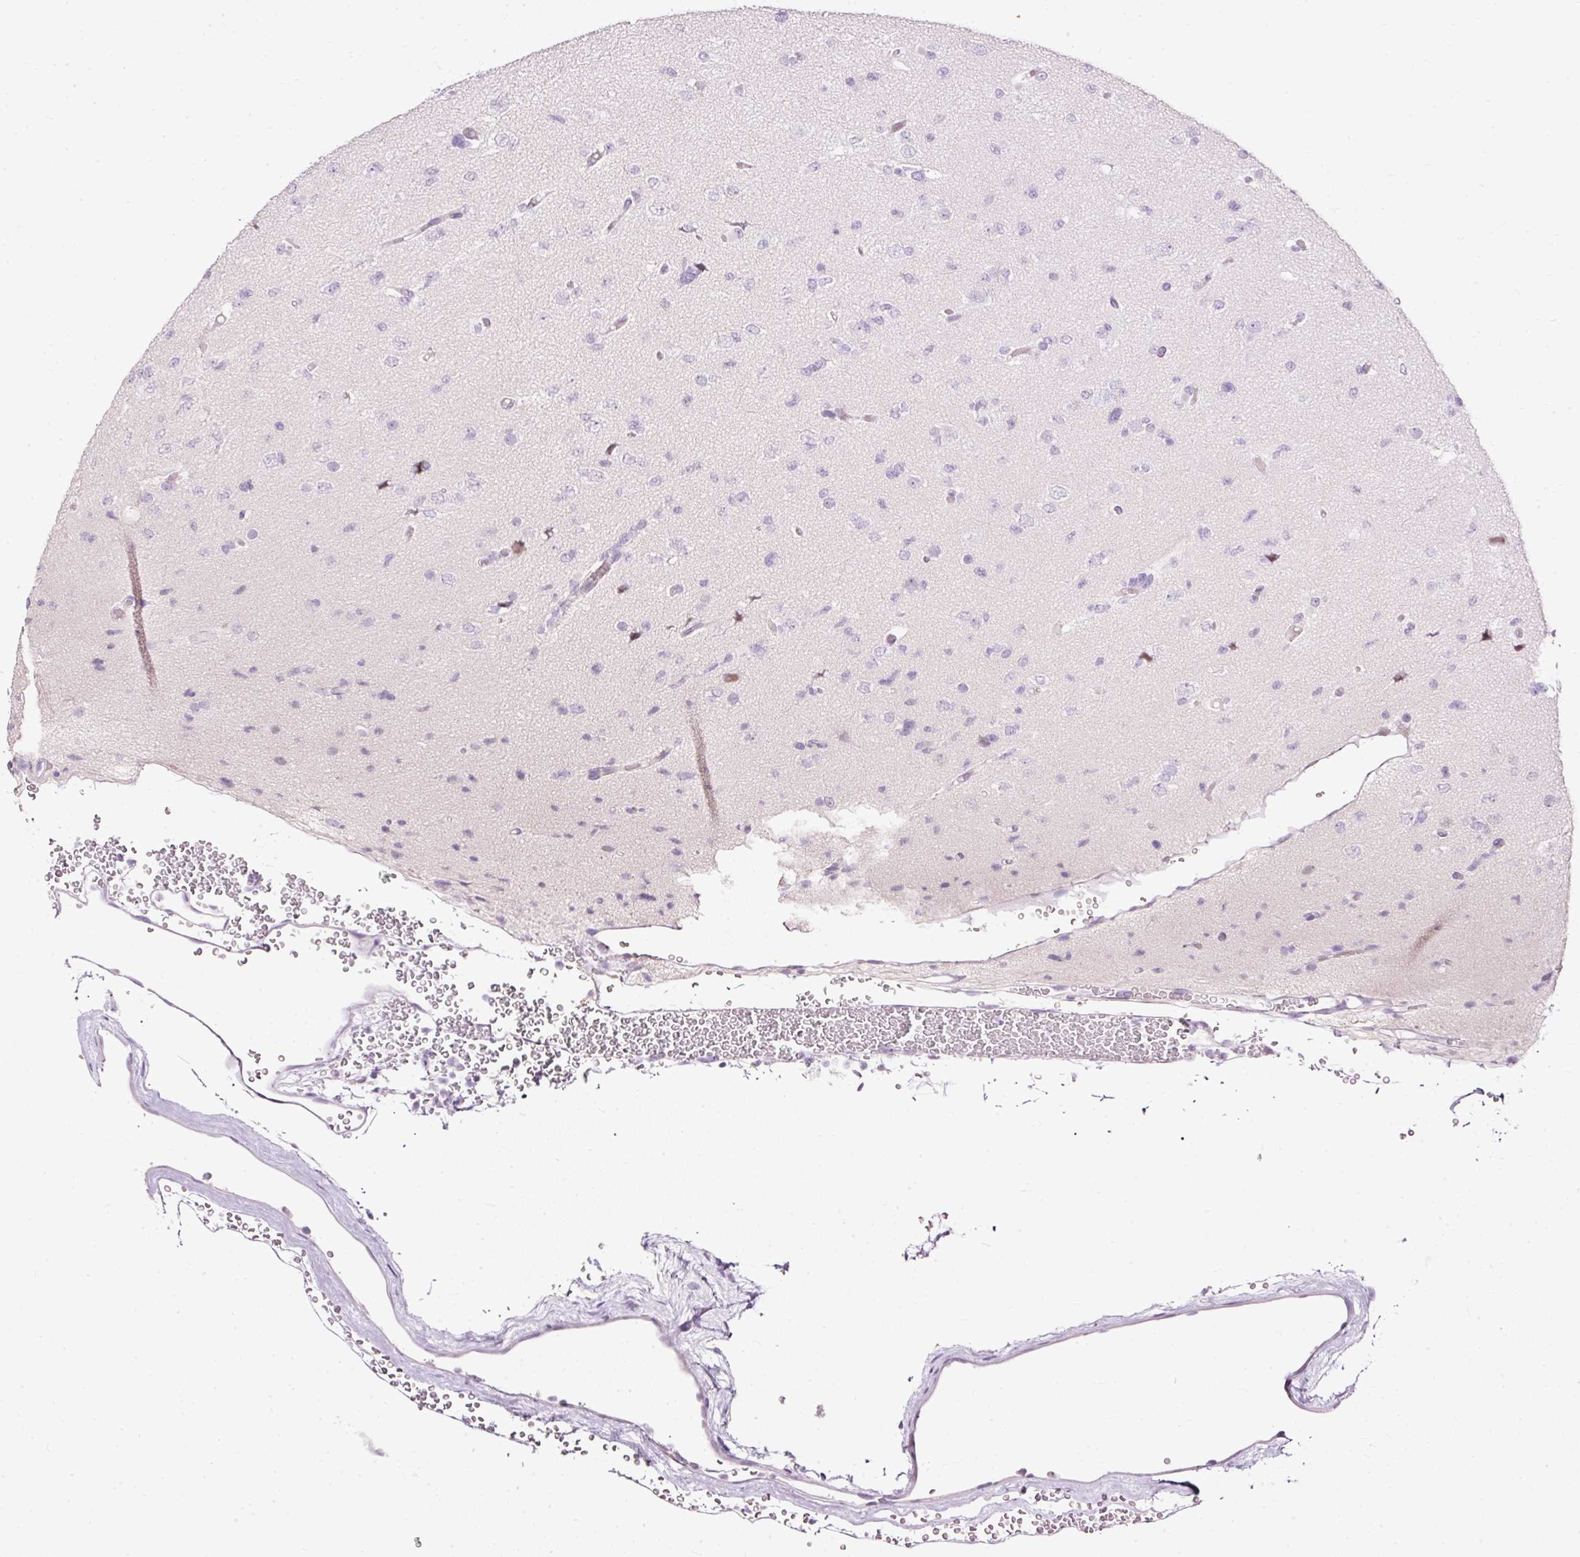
{"staining": {"intensity": "negative", "quantity": "none", "location": "none"}, "tissue": "glioma", "cell_type": "Tumor cells", "image_type": "cancer", "snomed": [{"axis": "morphology", "description": "Glioma, malignant, Low grade"}, {"axis": "topography", "description": "Brain"}], "caption": "High power microscopy image of an immunohistochemistry (IHC) micrograph of low-grade glioma (malignant), revealing no significant expression in tumor cells.", "gene": "PDE6B", "patient": {"sex": "female", "age": 22}}